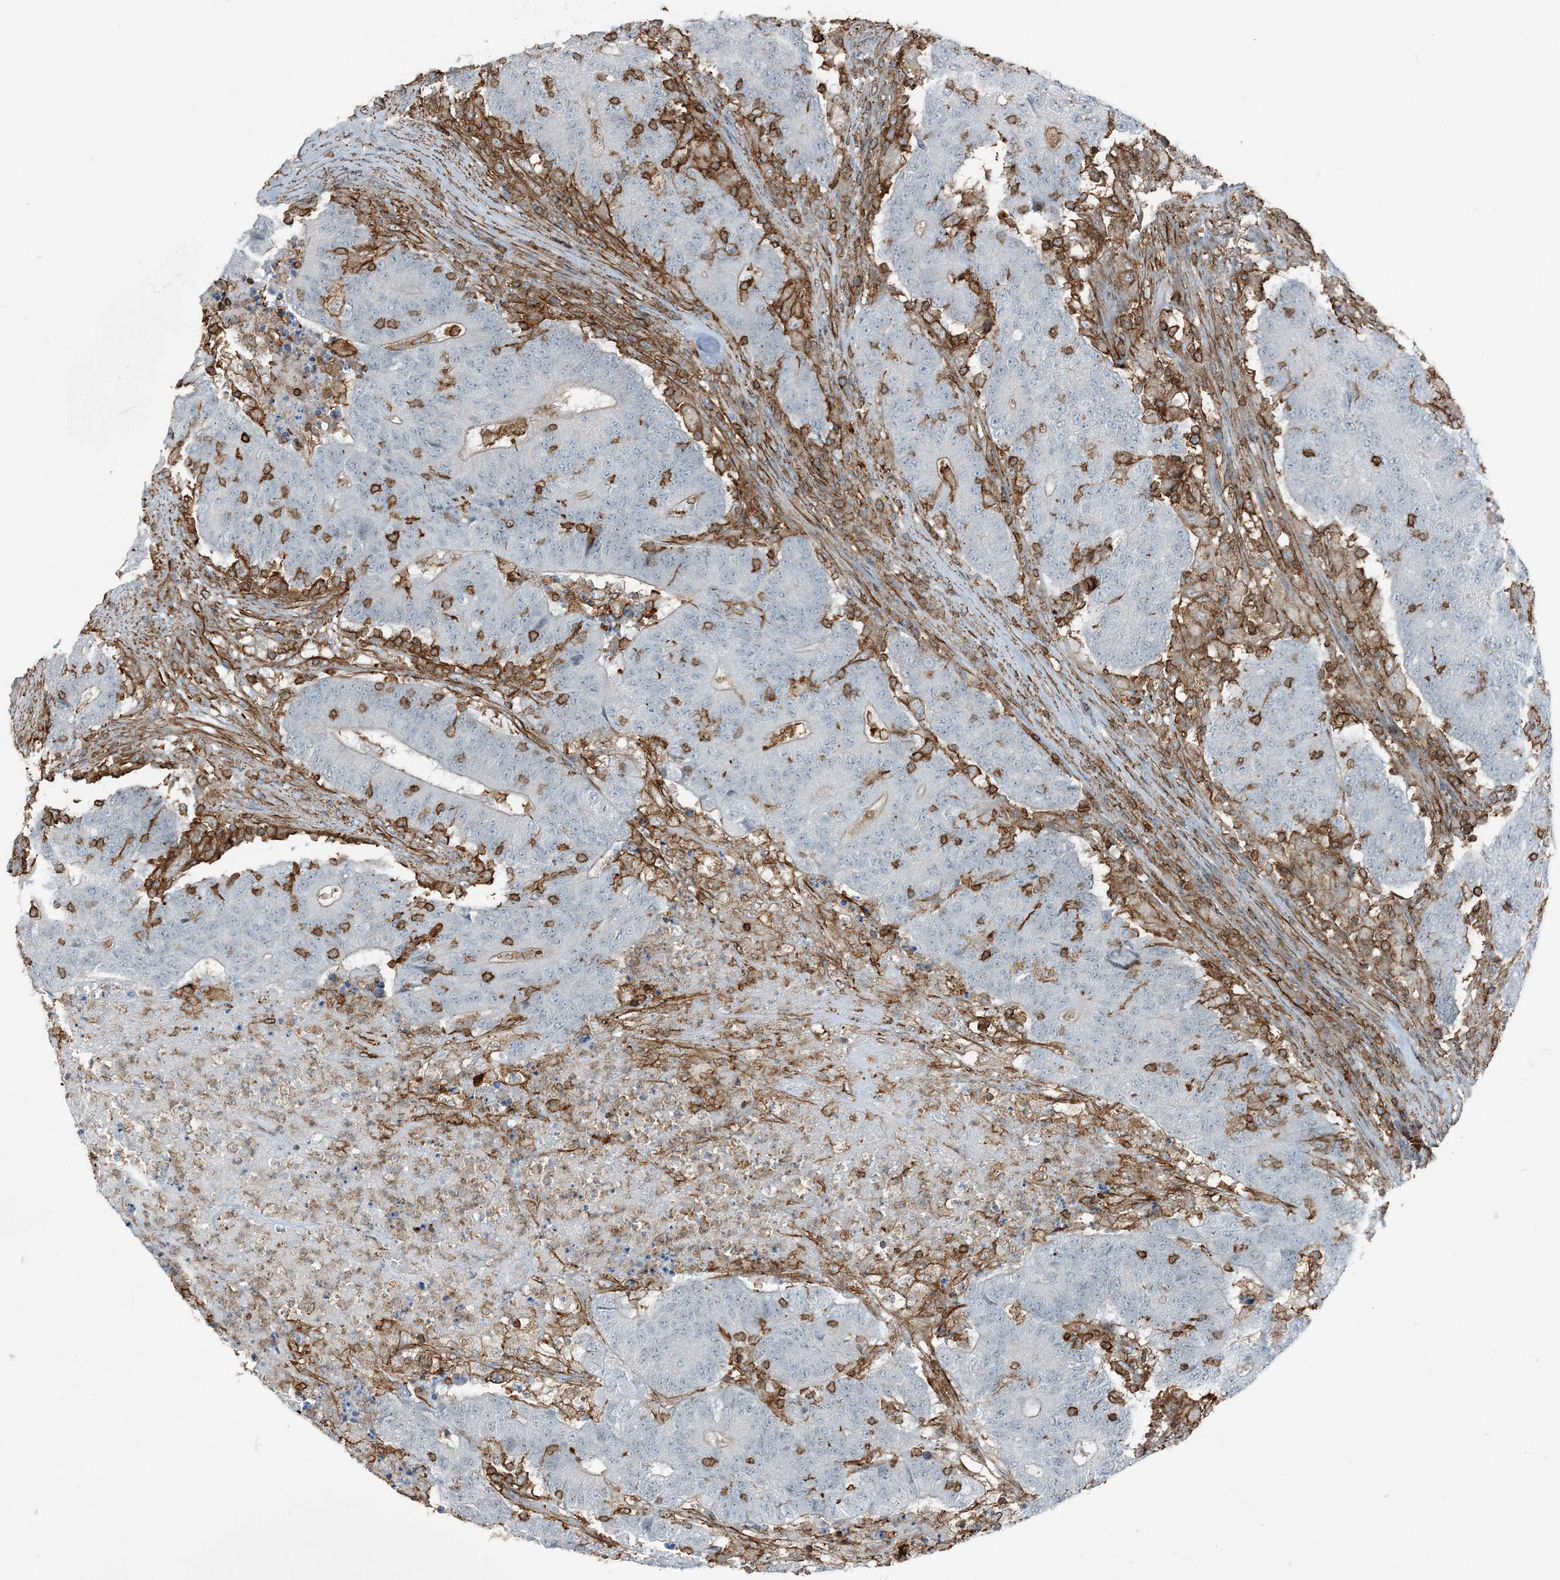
{"staining": {"intensity": "negative", "quantity": "none", "location": "none"}, "tissue": "colorectal cancer", "cell_type": "Tumor cells", "image_type": "cancer", "snomed": [{"axis": "morphology", "description": "Normal tissue, NOS"}, {"axis": "morphology", "description": "Adenocarcinoma, NOS"}, {"axis": "topography", "description": "Colon"}], "caption": "A high-resolution photomicrograph shows IHC staining of colorectal adenocarcinoma, which reveals no significant expression in tumor cells.", "gene": "APOBEC3C", "patient": {"sex": "female", "age": 75}}